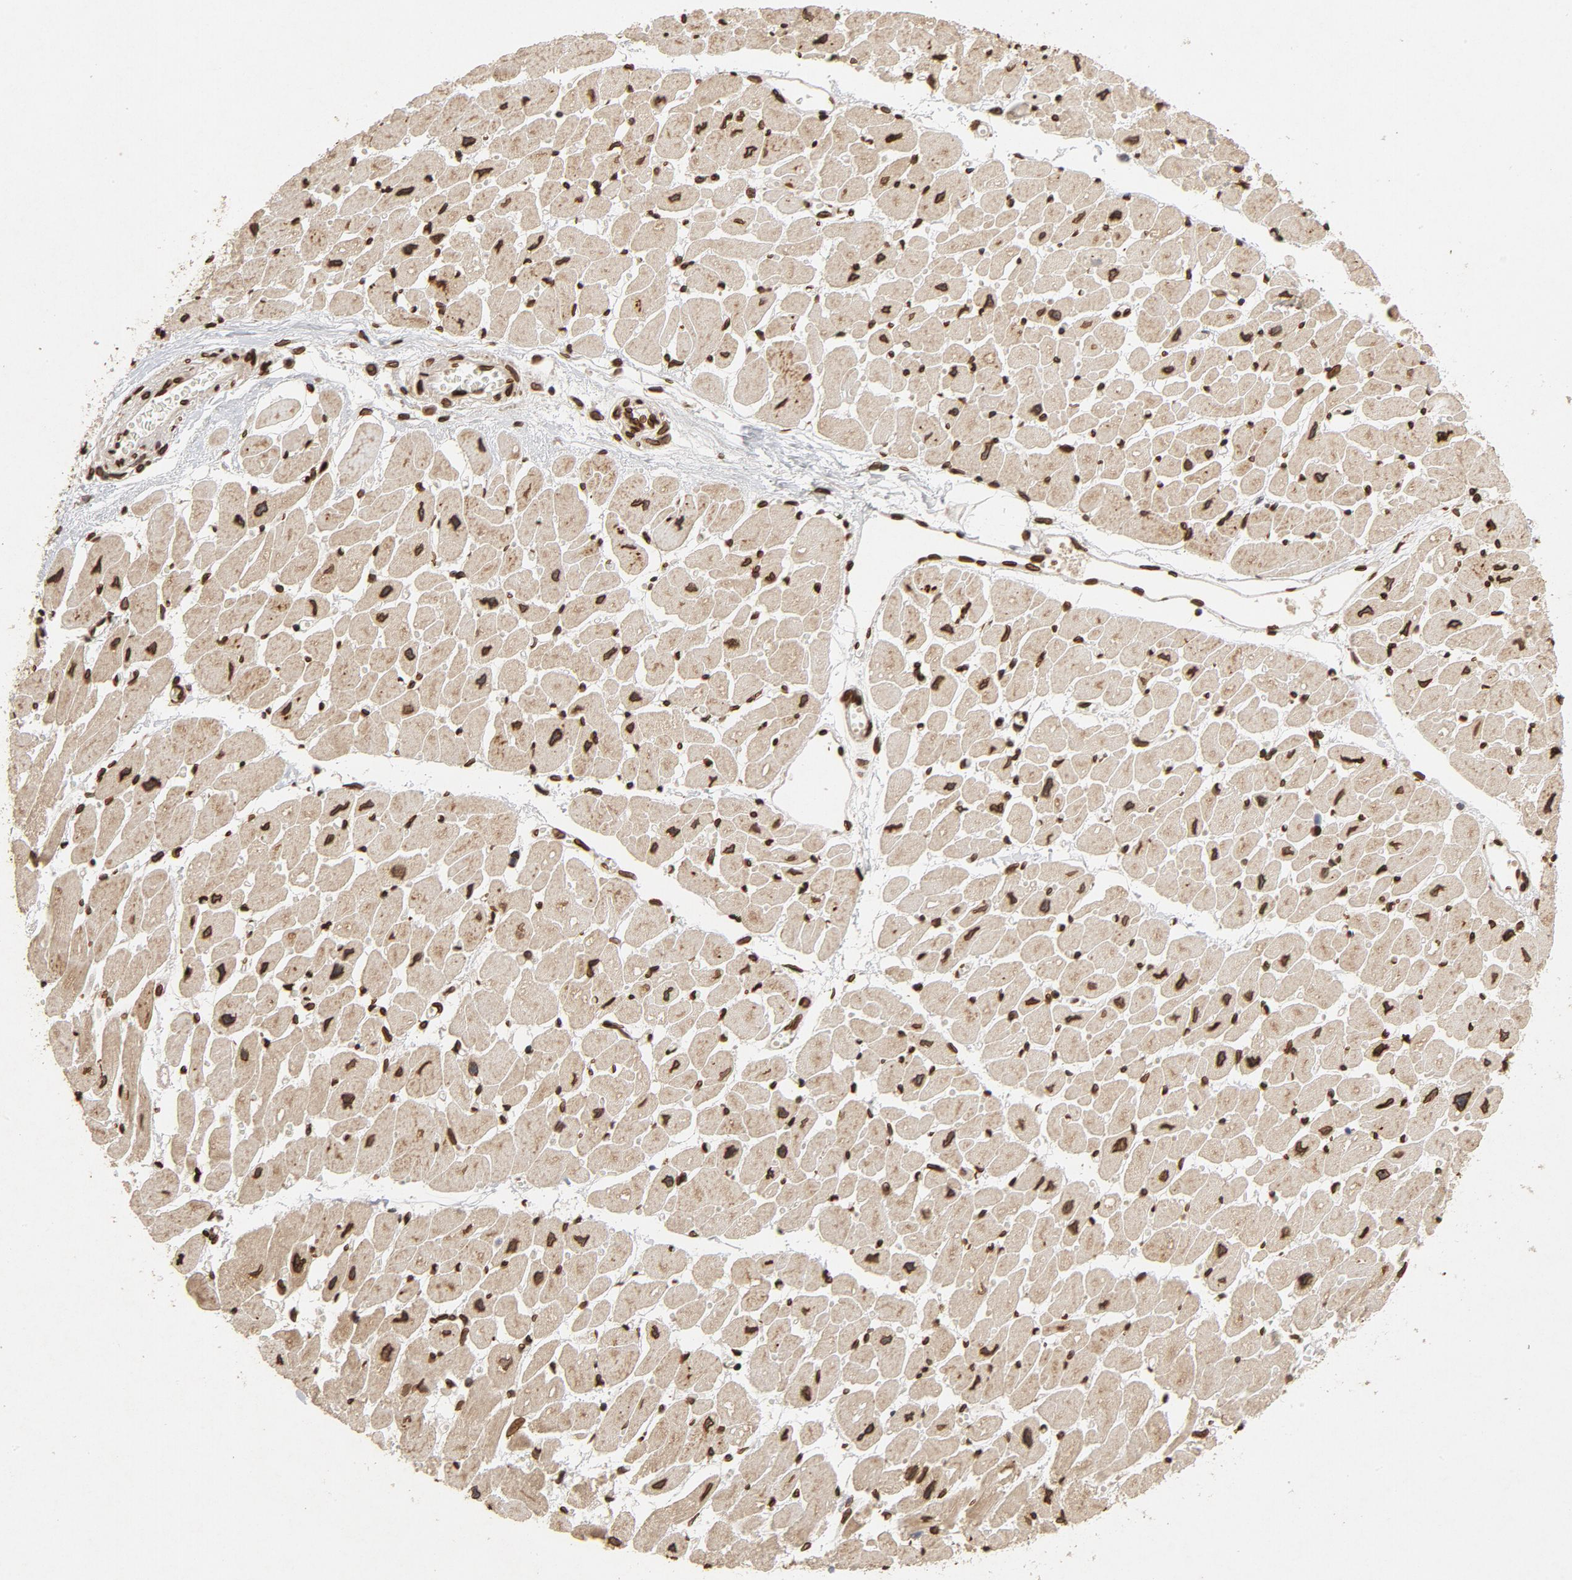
{"staining": {"intensity": "strong", "quantity": ">75%", "location": "cytoplasmic/membranous,nuclear"}, "tissue": "heart muscle", "cell_type": "Cardiomyocytes", "image_type": "normal", "snomed": [{"axis": "morphology", "description": "Normal tissue, NOS"}, {"axis": "topography", "description": "Heart"}], "caption": "Brown immunohistochemical staining in unremarkable heart muscle exhibits strong cytoplasmic/membranous,nuclear positivity in about >75% of cardiomyocytes.", "gene": "LMNA", "patient": {"sex": "female", "age": 54}}